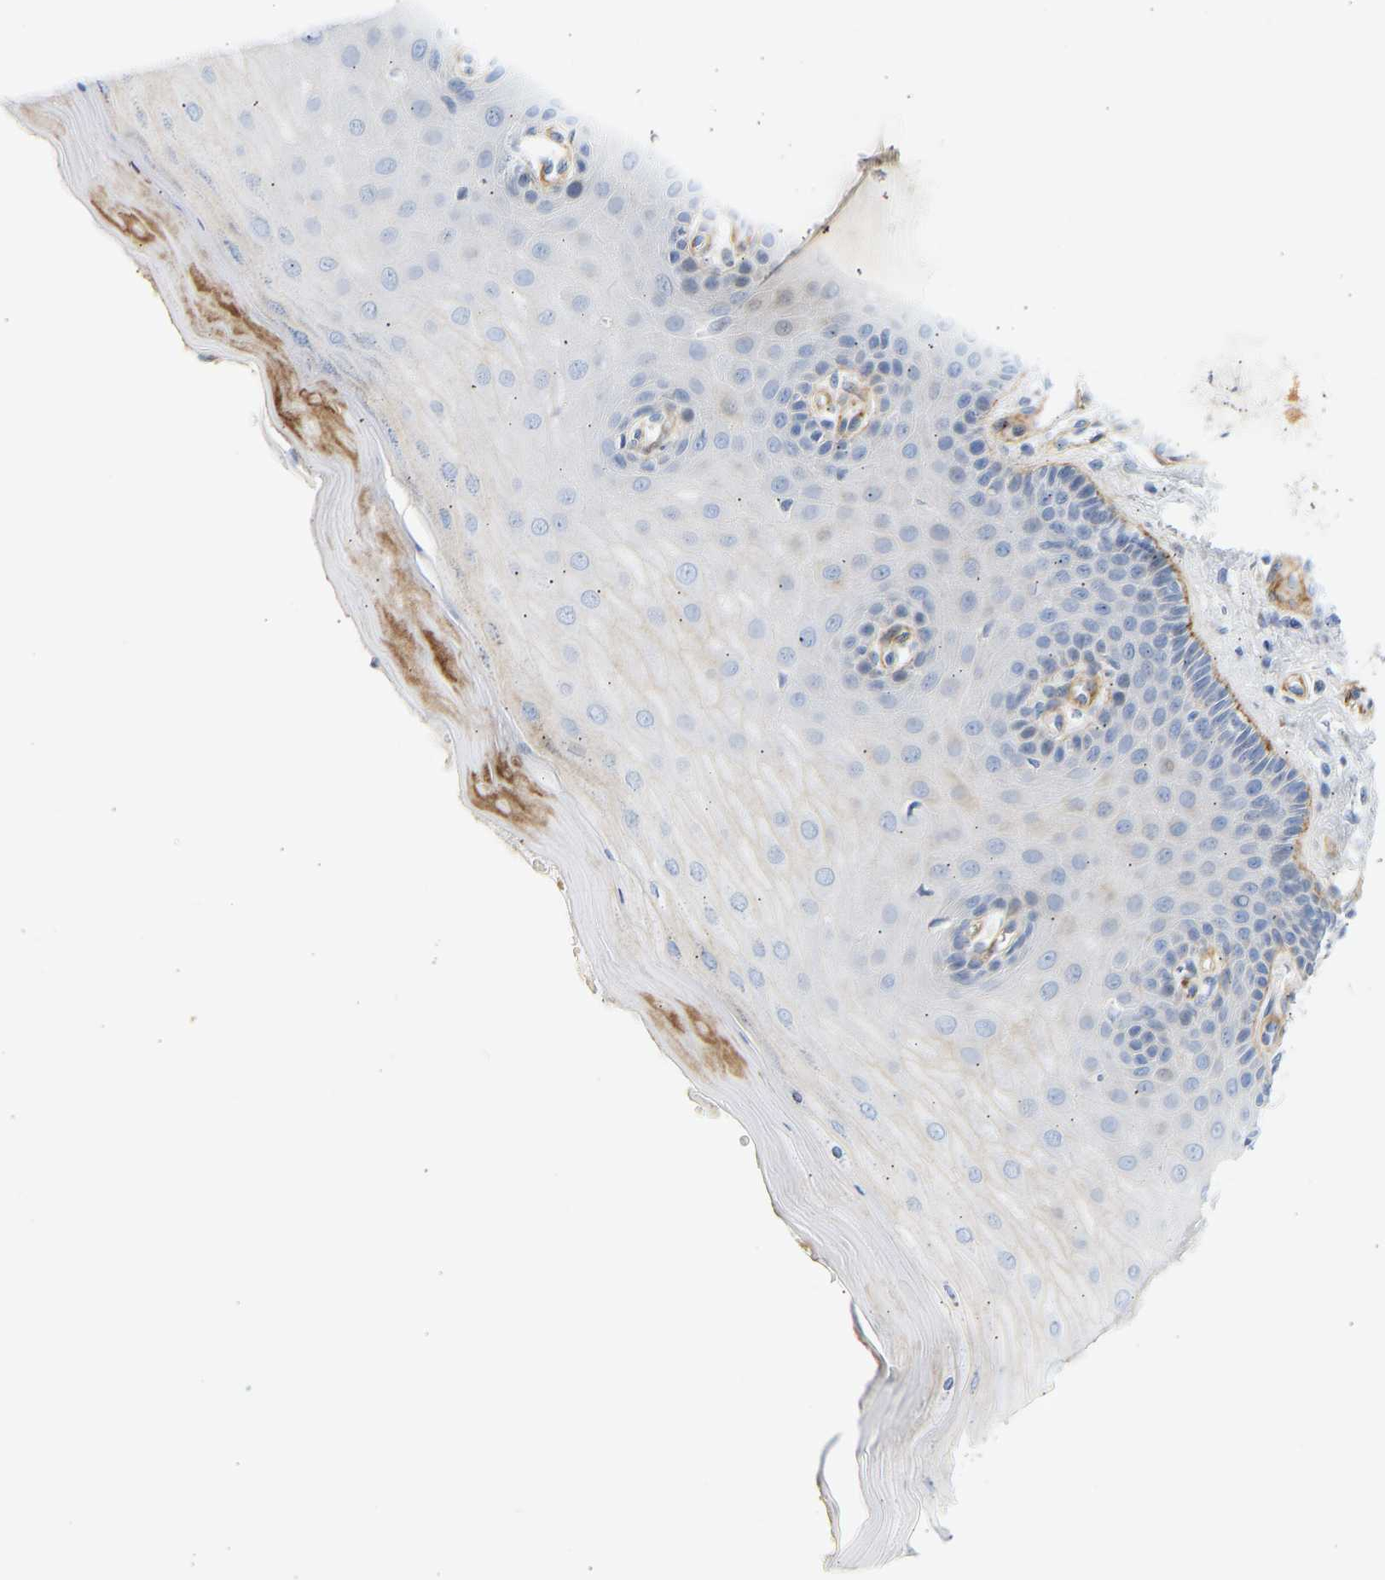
{"staining": {"intensity": "moderate", "quantity": ">75%", "location": "cytoplasmic/membranous"}, "tissue": "cervix", "cell_type": "Glandular cells", "image_type": "normal", "snomed": [{"axis": "morphology", "description": "Normal tissue, NOS"}, {"axis": "topography", "description": "Cervix"}], "caption": "Brown immunohistochemical staining in benign human cervix shows moderate cytoplasmic/membranous positivity in about >75% of glandular cells.", "gene": "SLC30A7", "patient": {"sex": "female", "age": 55}}